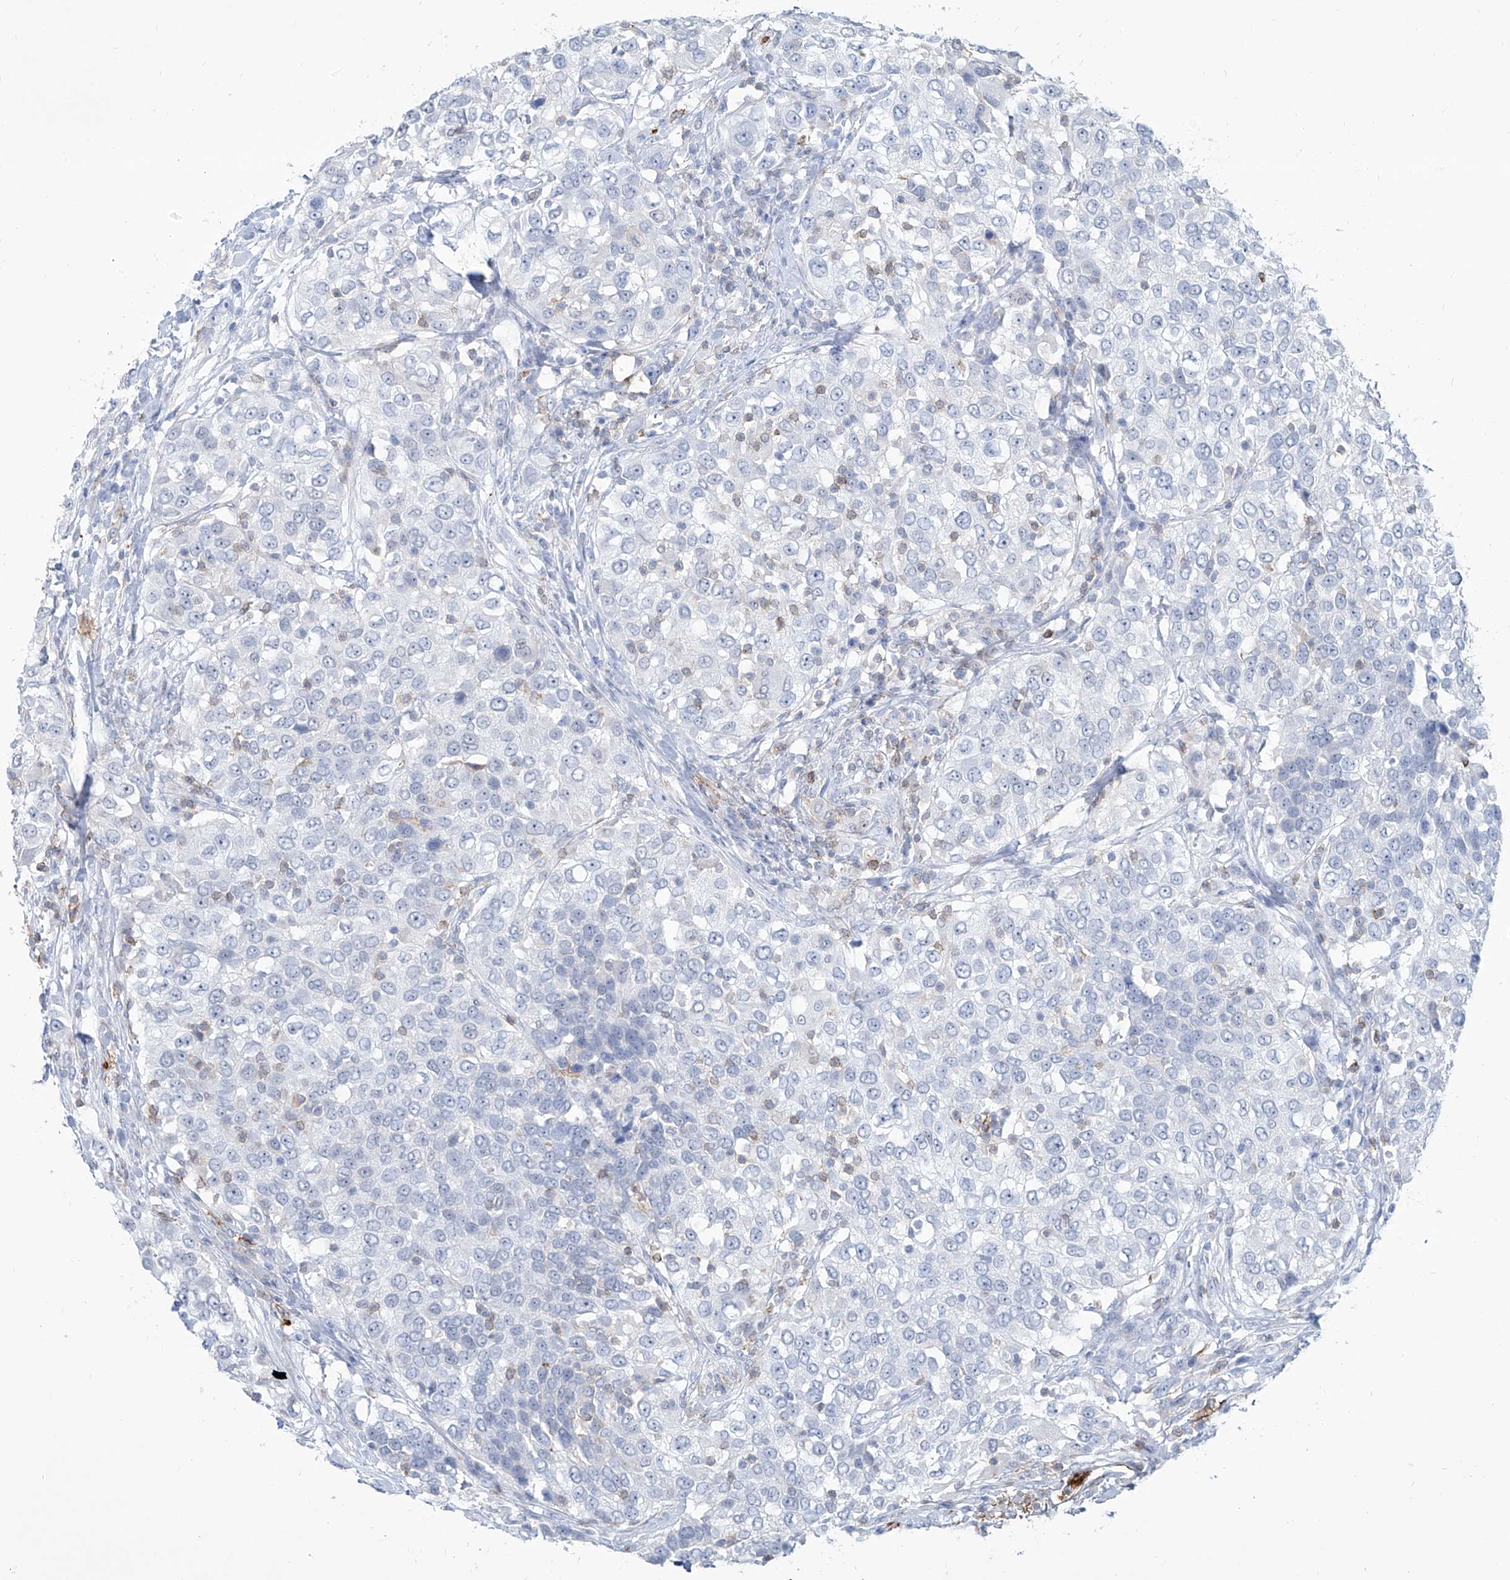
{"staining": {"intensity": "negative", "quantity": "none", "location": "none"}, "tissue": "urothelial cancer", "cell_type": "Tumor cells", "image_type": "cancer", "snomed": [{"axis": "morphology", "description": "Urothelial carcinoma, High grade"}, {"axis": "topography", "description": "Urinary bladder"}], "caption": "The immunohistochemistry photomicrograph has no significant expression in tumor cells of high-grade urothelial carcinoma tissue.", "gene": "ZBTB48", "patient": {"sex": "female", "age": 80}}